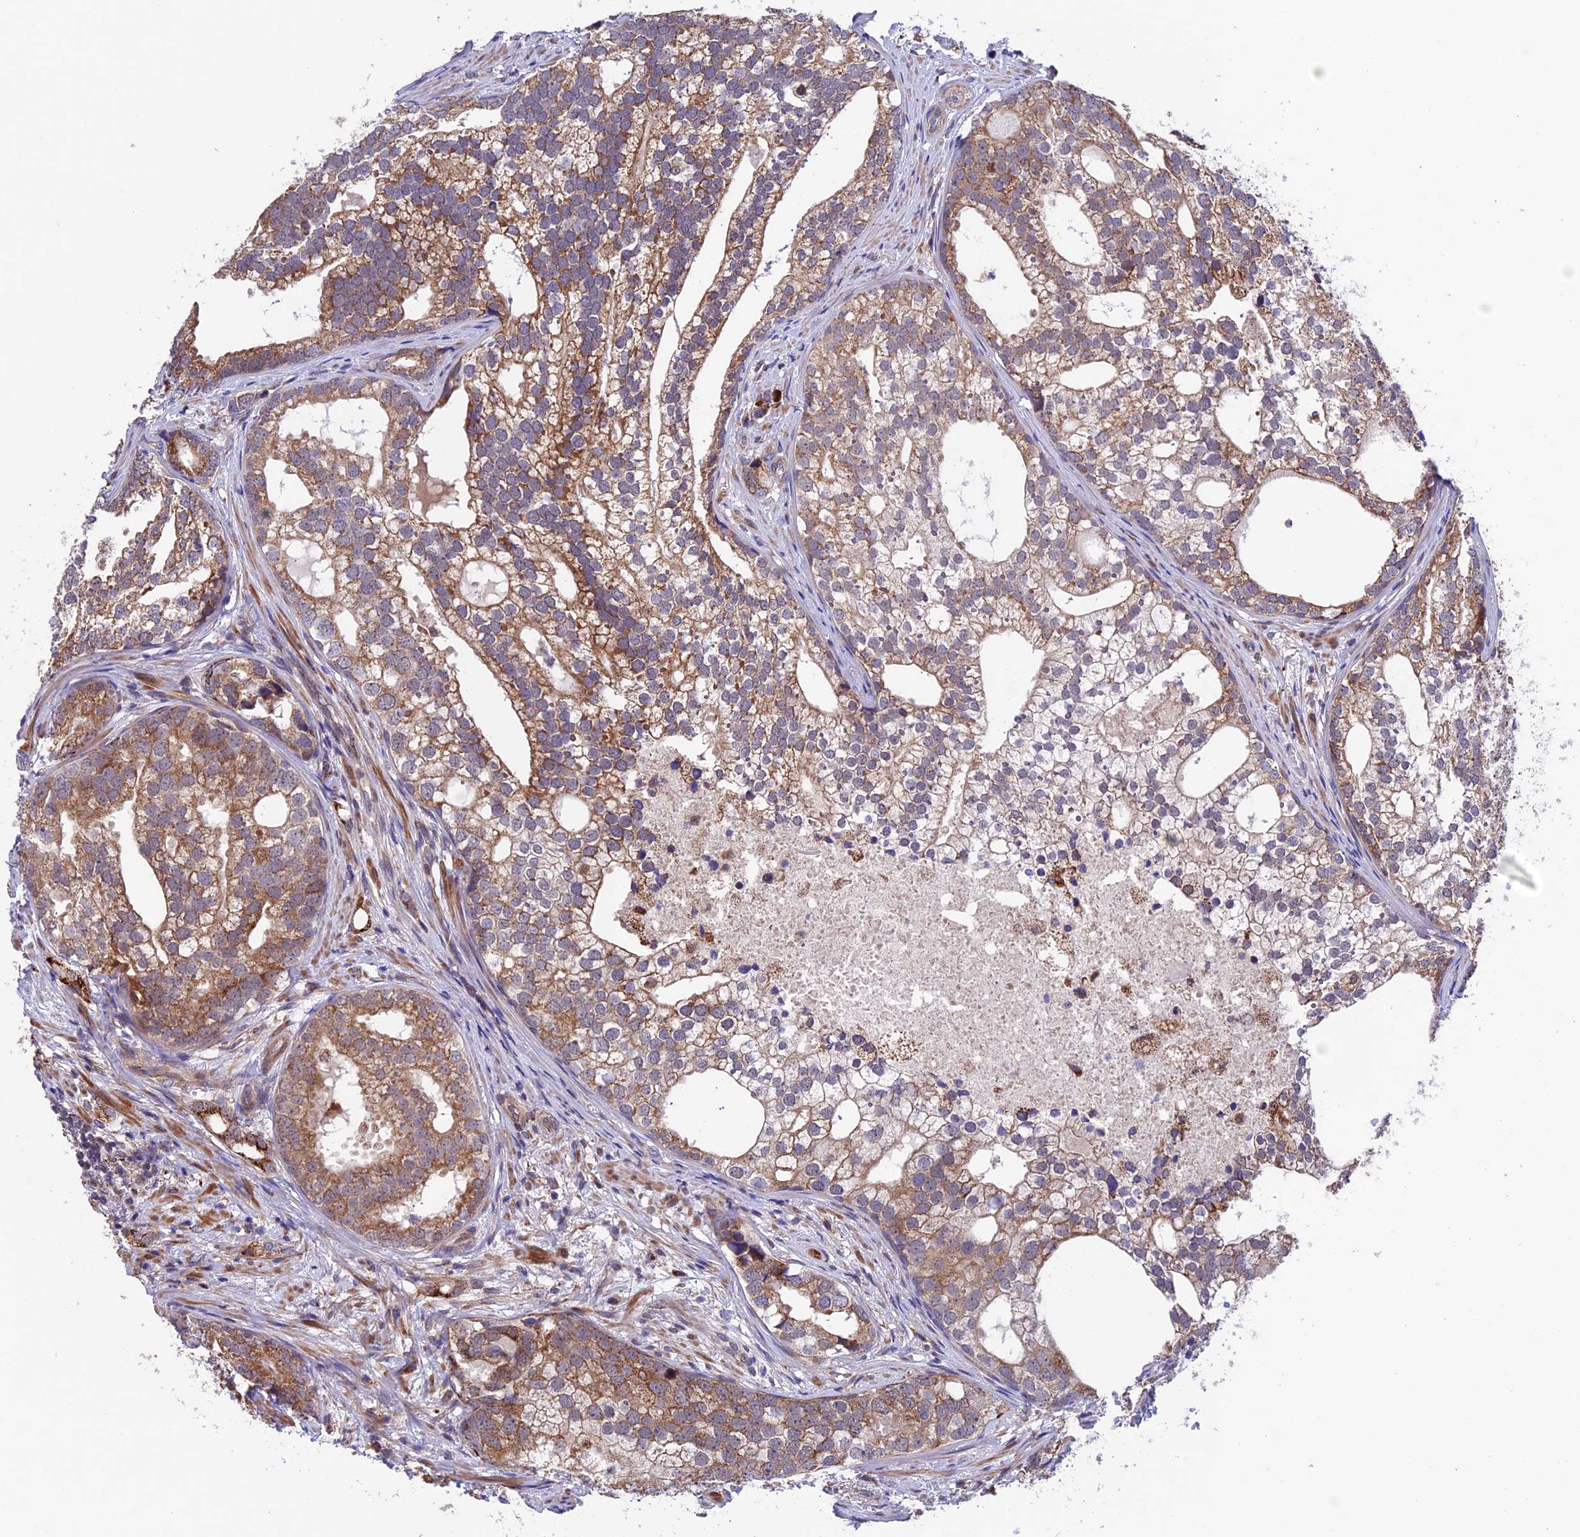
{"staining": {"intensity": "moderate", "quantity": ">75%", "location": "cytoplasmic/membranous"}, "tissue": "prostate cancer", "cell_type": "Tumor cells", "image_type": "cancer", "snomed": [{"axis": "morphology", "description": "Adenocarcinoma, High grade"}, {"axis": "topography", "description": "Prostate"}], "caption": "Prostate high-grade adenocarcinoma was stained to show a protein in brown. There is medium levels of moderate cytoplasmic/membranous positivity in approximately >75% of tumor cells.", "gene": "RNF17", "patient": {"sex": "male", "age": 75}}